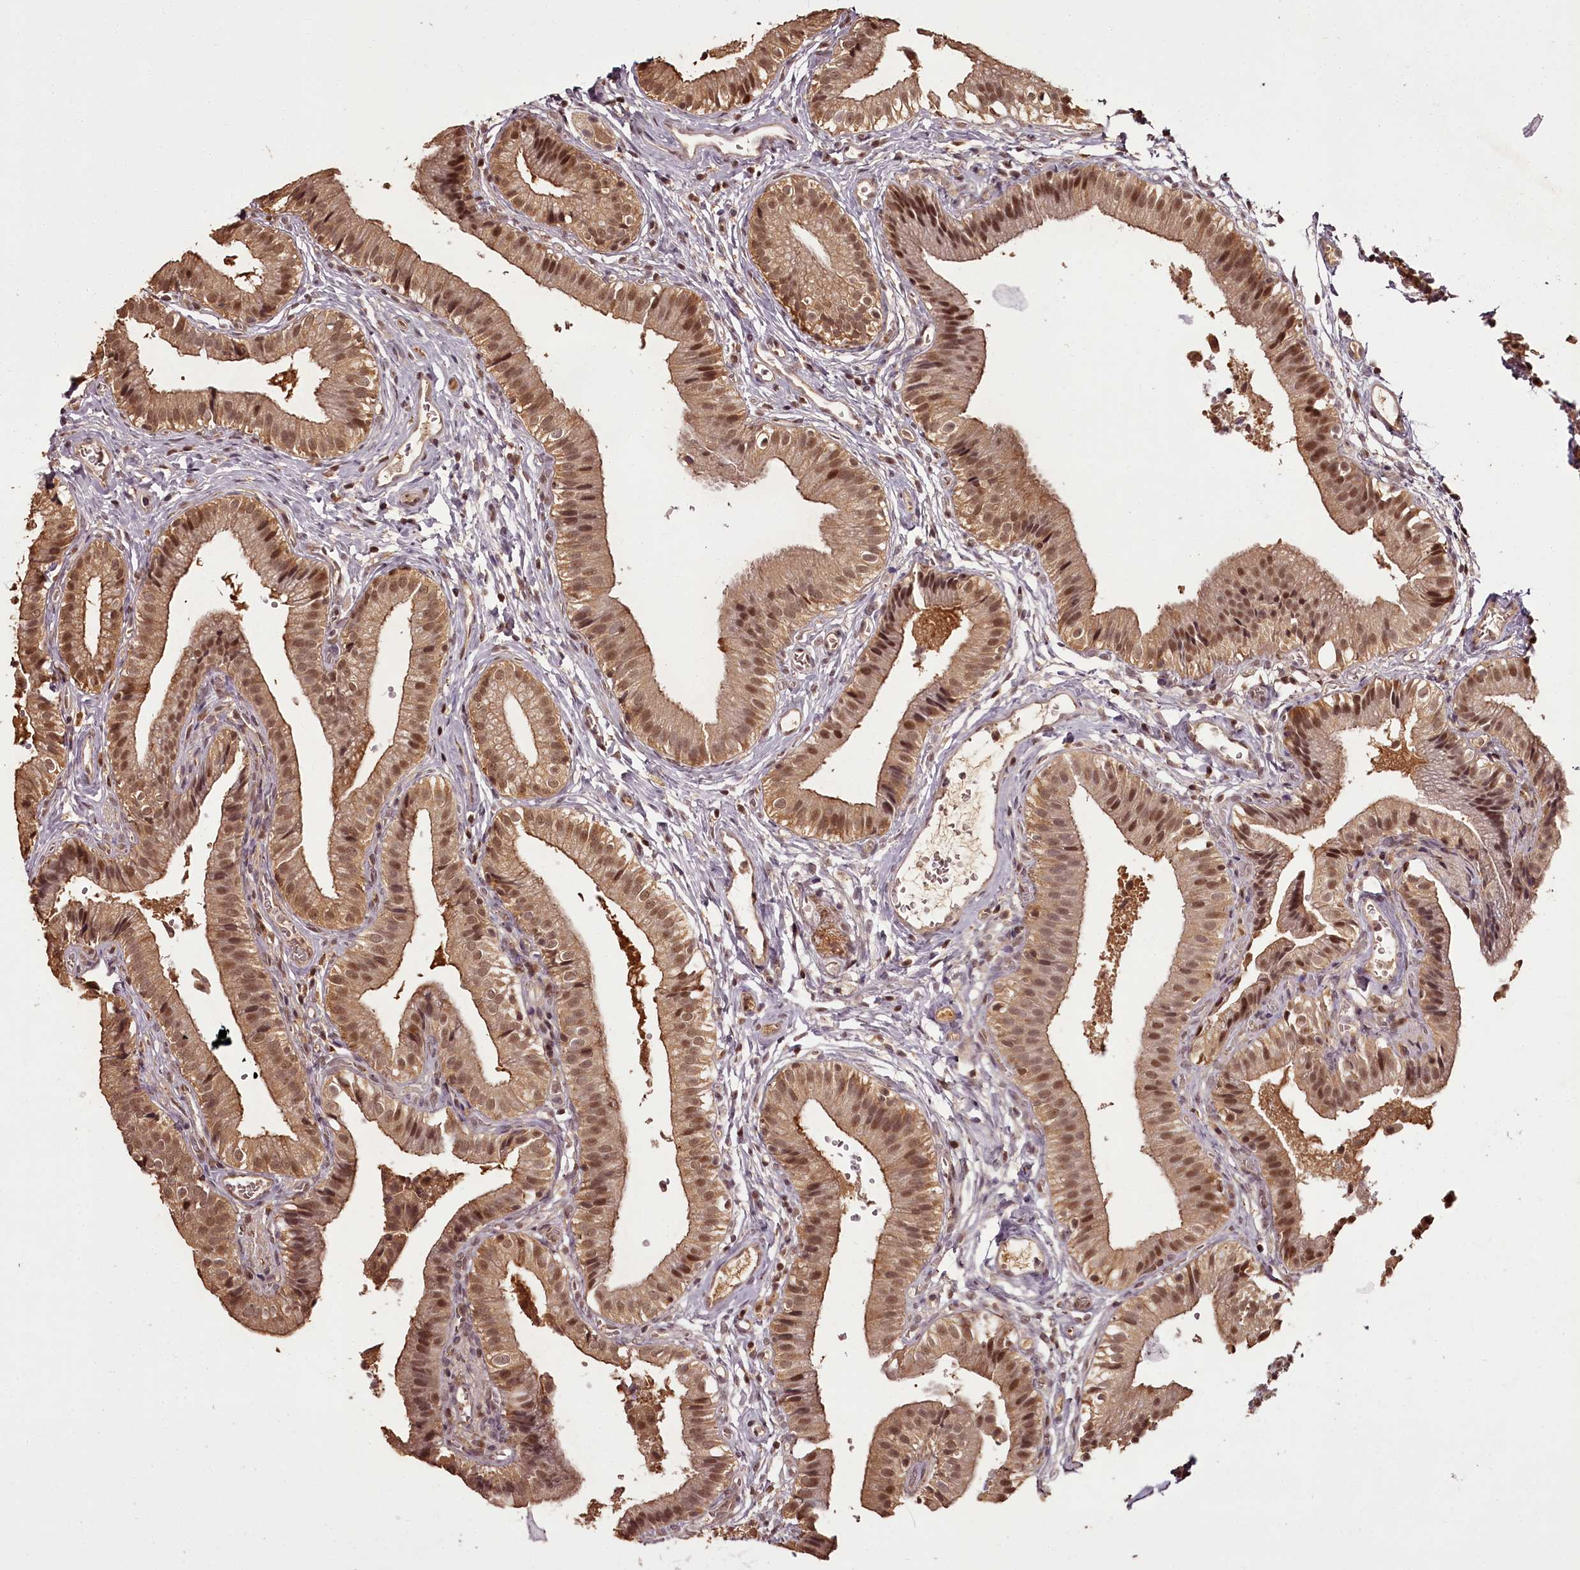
{"staining": {"intensity": "moderate", "quantity": ">75%", "location": "cytoplasmic/membranous,nuclear"}, "tissue": "gallbladder", "cell_type": "Glandular cells", "image_type": "normal", "snomed": [{"axis": "morphology", "description": "Normal tissue, NOS"}, {"axis": "topography", "description": "Gallbladder"}], "caption": "Immunohistochemical staining of benign human gallbladder demonstrates >75% levels of moderate cytoplasmic/membranous,nuclear protein staining in approximately >75% of glandular cells.", "gene": "NPRL2", "patient": {"sex": "female", "age": 47}}